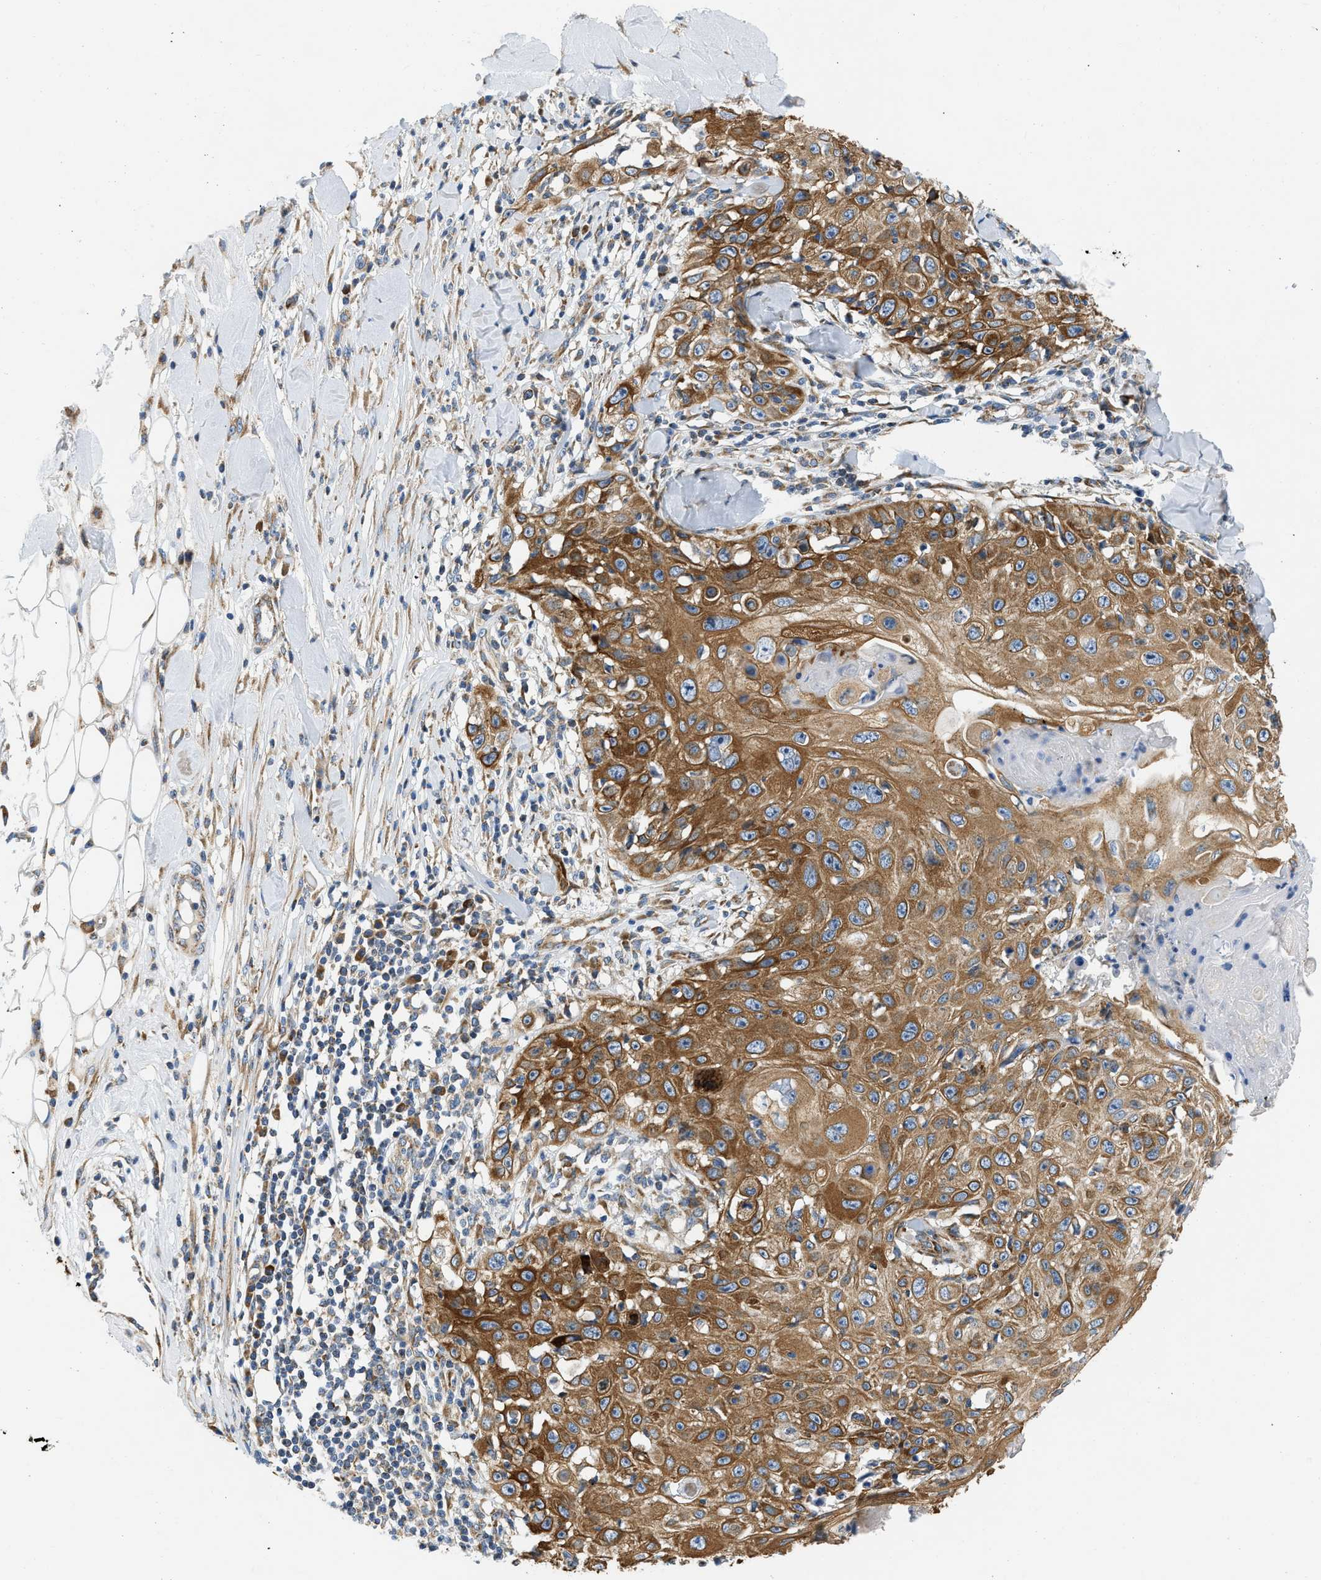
{"staining": {"intensity": "moderate", "quantity": ">75%", "location": "cytoplasmic/membranous"}, "tissue": "skin cancer", "cell_type": "Tumor cells", "image_type": "cancer", "snomed": [{"axis": "morphology", "description": "Squamous cell carcinoma, NOS"}, {"axis": "topography", "description": "Skin"}], "caption": "Protein expression analysis of squamous cell carcinoma (skin) demonstrates moderate cytoplasmic/membranous staining in about >75% of tumor cells. The protein is stained brown, and the nuclei are stained in blue (DAB IHC with brightfield microscopy, high magnification).", "gene": "CAMKK2", "patient": {"sex": "male", "age": 86}}